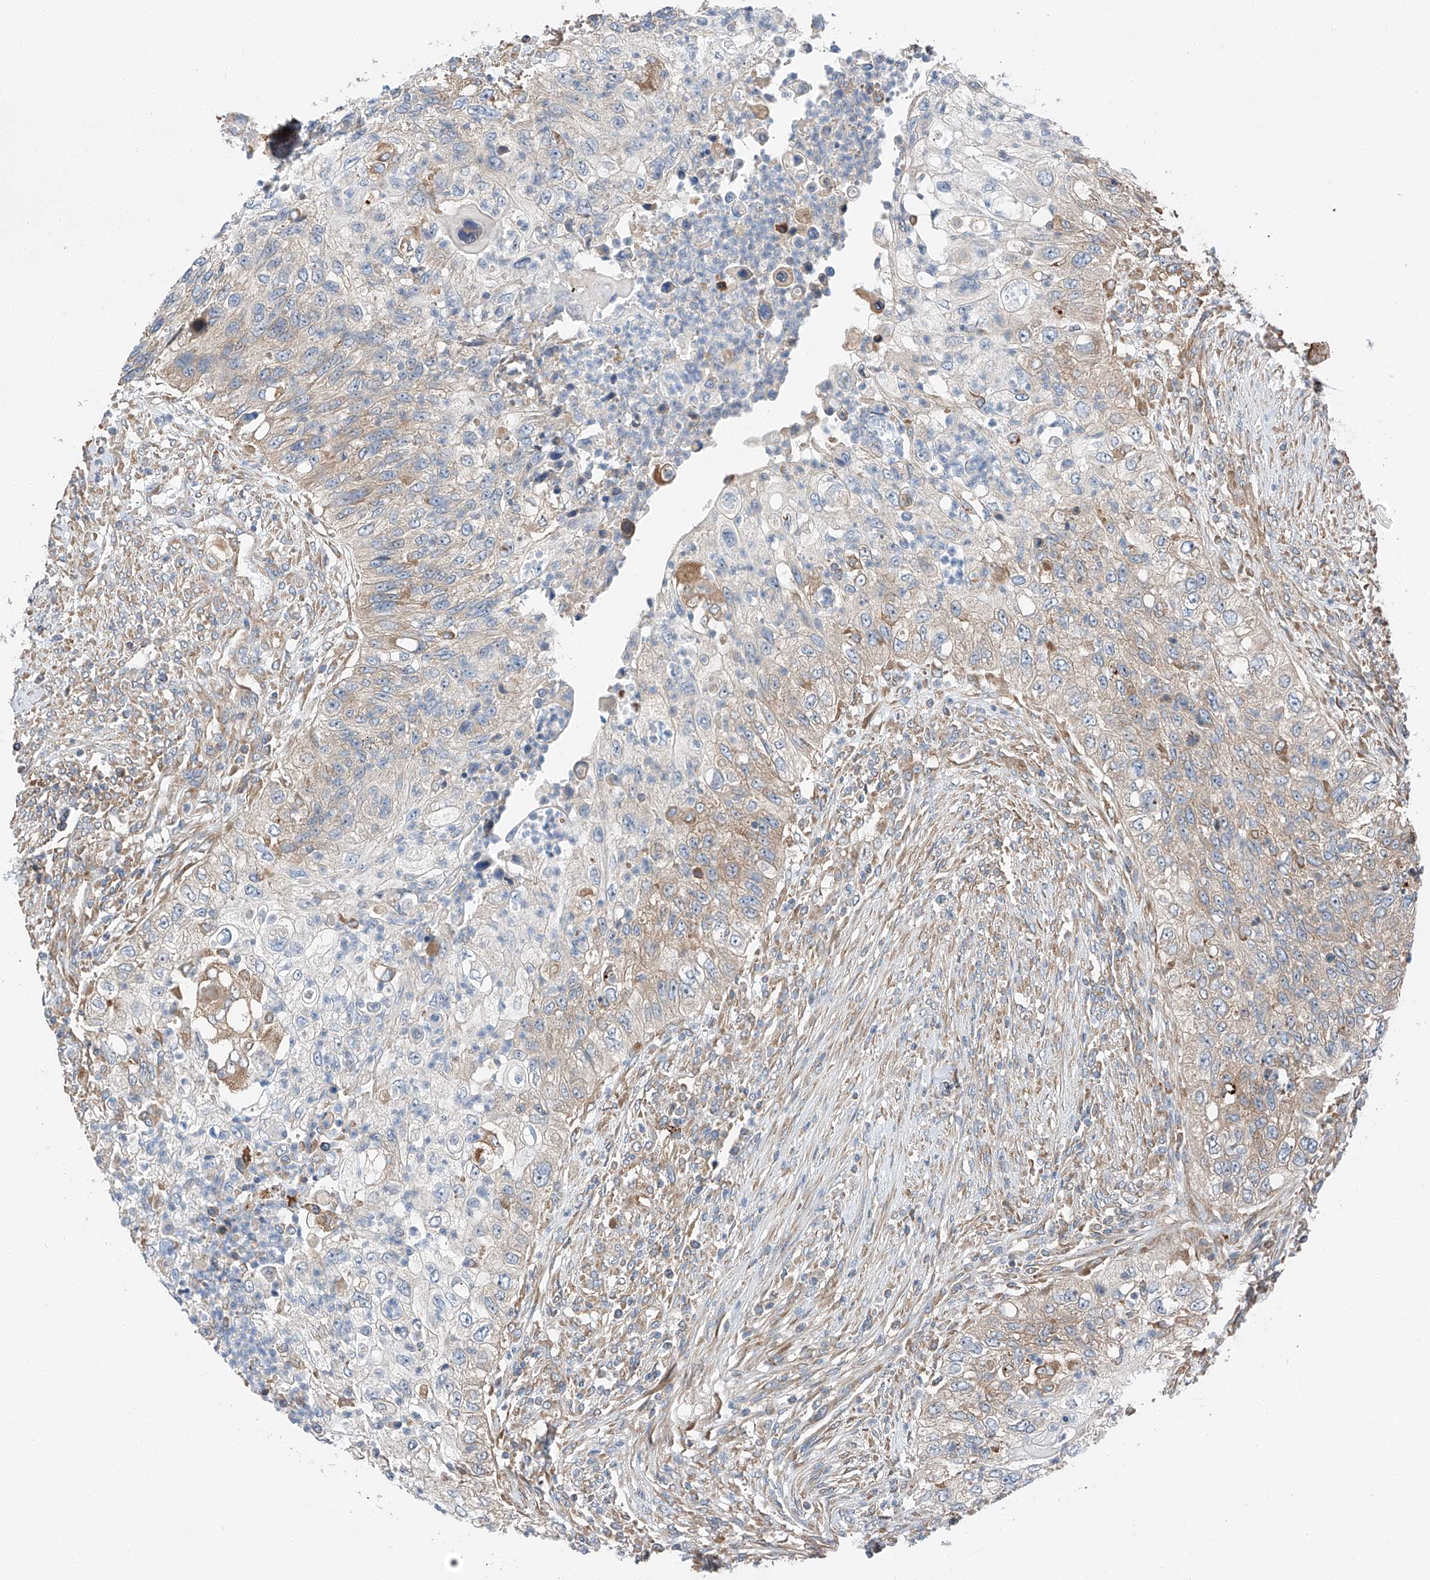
{"staining": {"intensity": "weak", "quantity": "25%-75%", "location": "cytoplasmic/membranous"}, "tissue": "urothelial cancer", "cell_type": "Tumor cells", "image_type": "cancer", "snomed": [{"axis": "morphology", "description": "Urothelial carcinoma, High grade"}, {"axis": "topography", "description": "Urinary bladder"}], "caption": "Protein staining of urothelial cancer tissue shows weak cytoplasmic/membranous positivity in approximately 25%-75% of tumor cells.", "gene": "ZC3H15", "patient": {"sex": "female", "age": 60}}